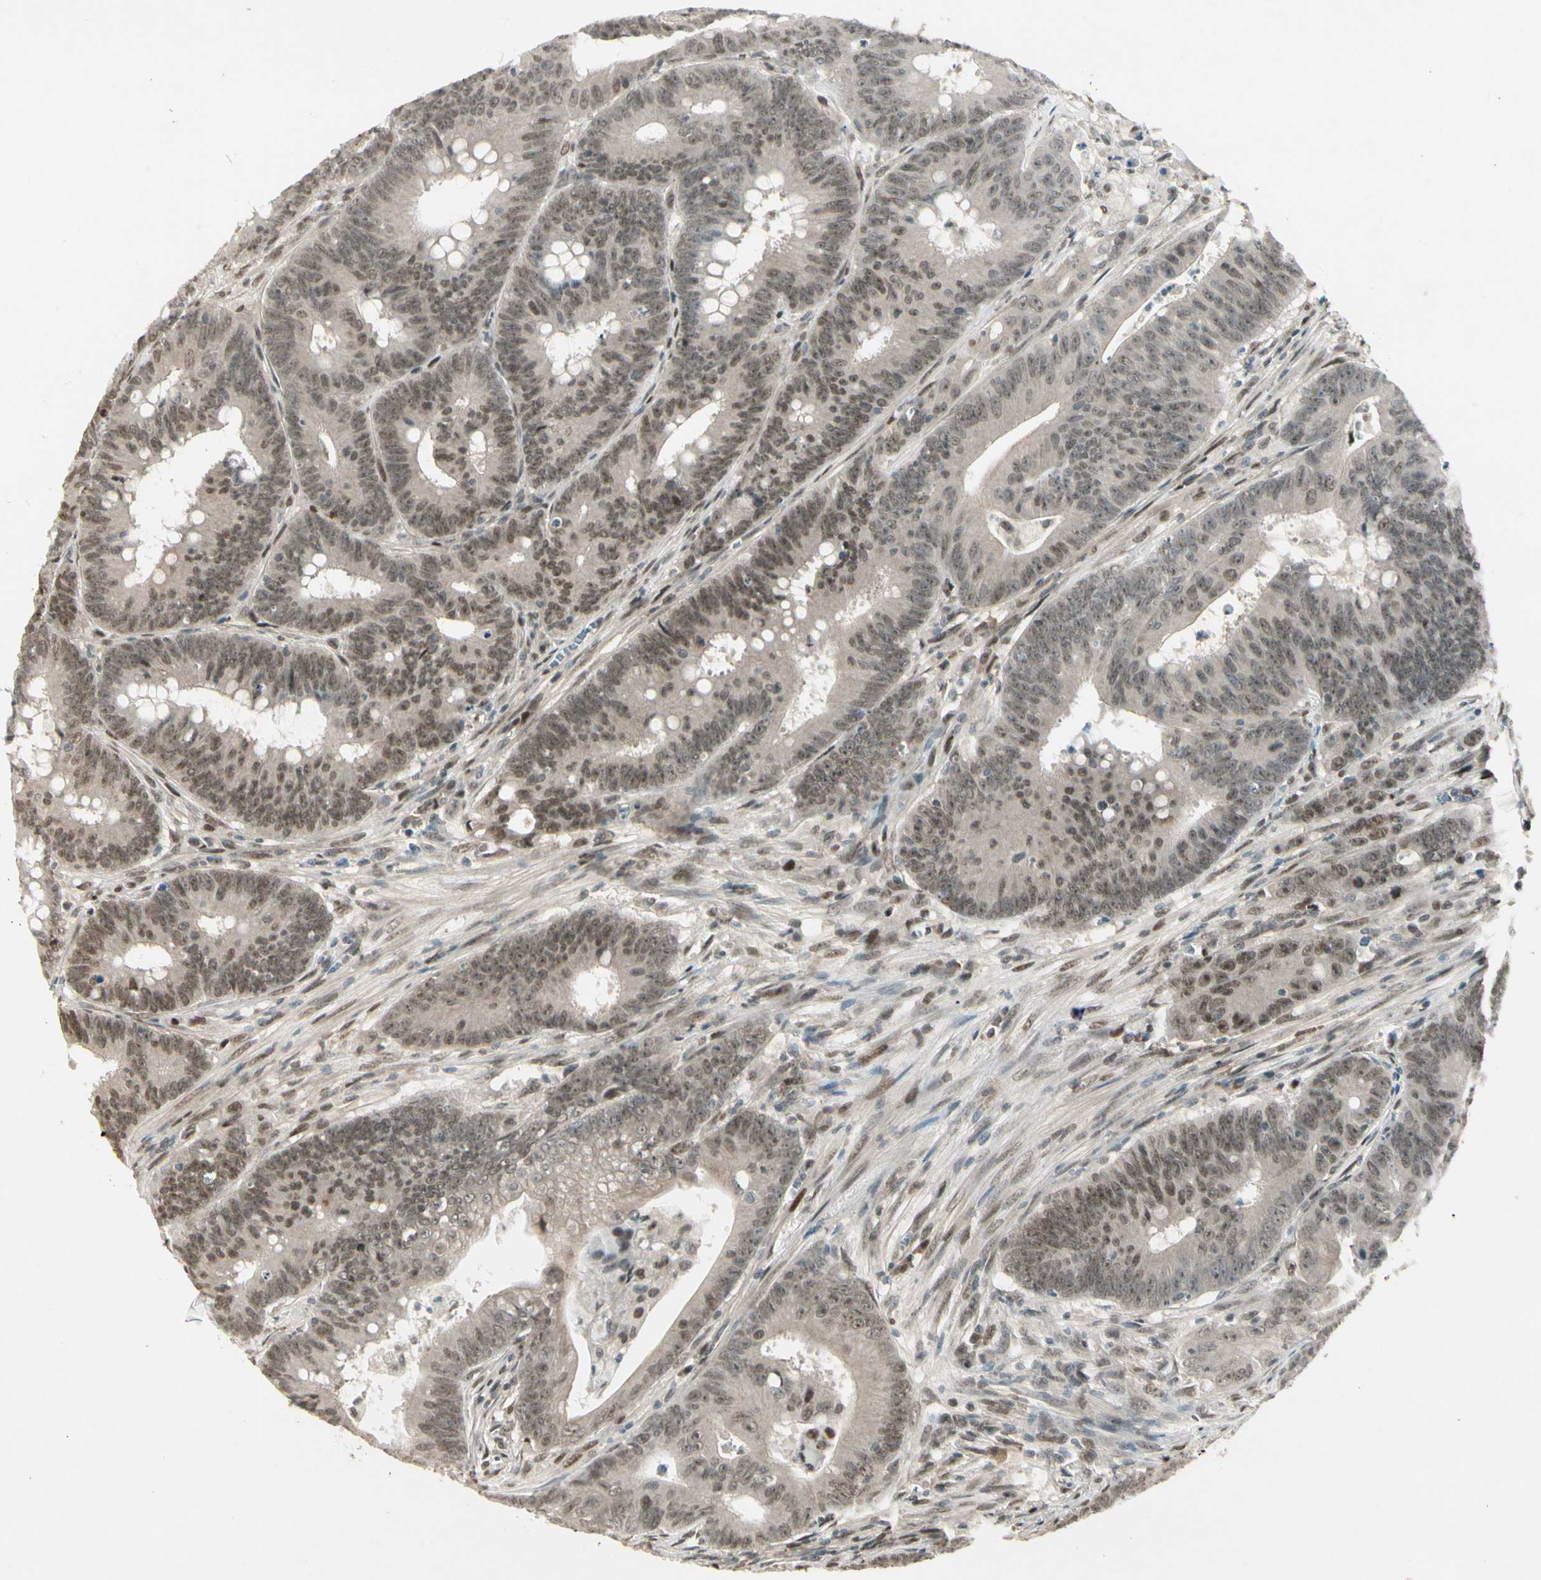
{"staining": {"intensity": "moderate", "quantity": ">75%", "location": "nuclear"}, "tissue": "colorectal cancer", "cell_type": "Tumor cells", "image_type": "cancer", "snomed": [{"axis": "morphology", "description": "Adenocarcinoma, NOS"}, {"axis": "topography", "description": "Colon"}], "caption": "Colorectal cancer (adenocarcinoma) tissue shows moderate nuclear positivity in approximately >75% of tumor cells (IHC, brightfield microscopy, high magnification).", "gene": "GTF3A", "patient": {"sex": "male", "age": 45}}